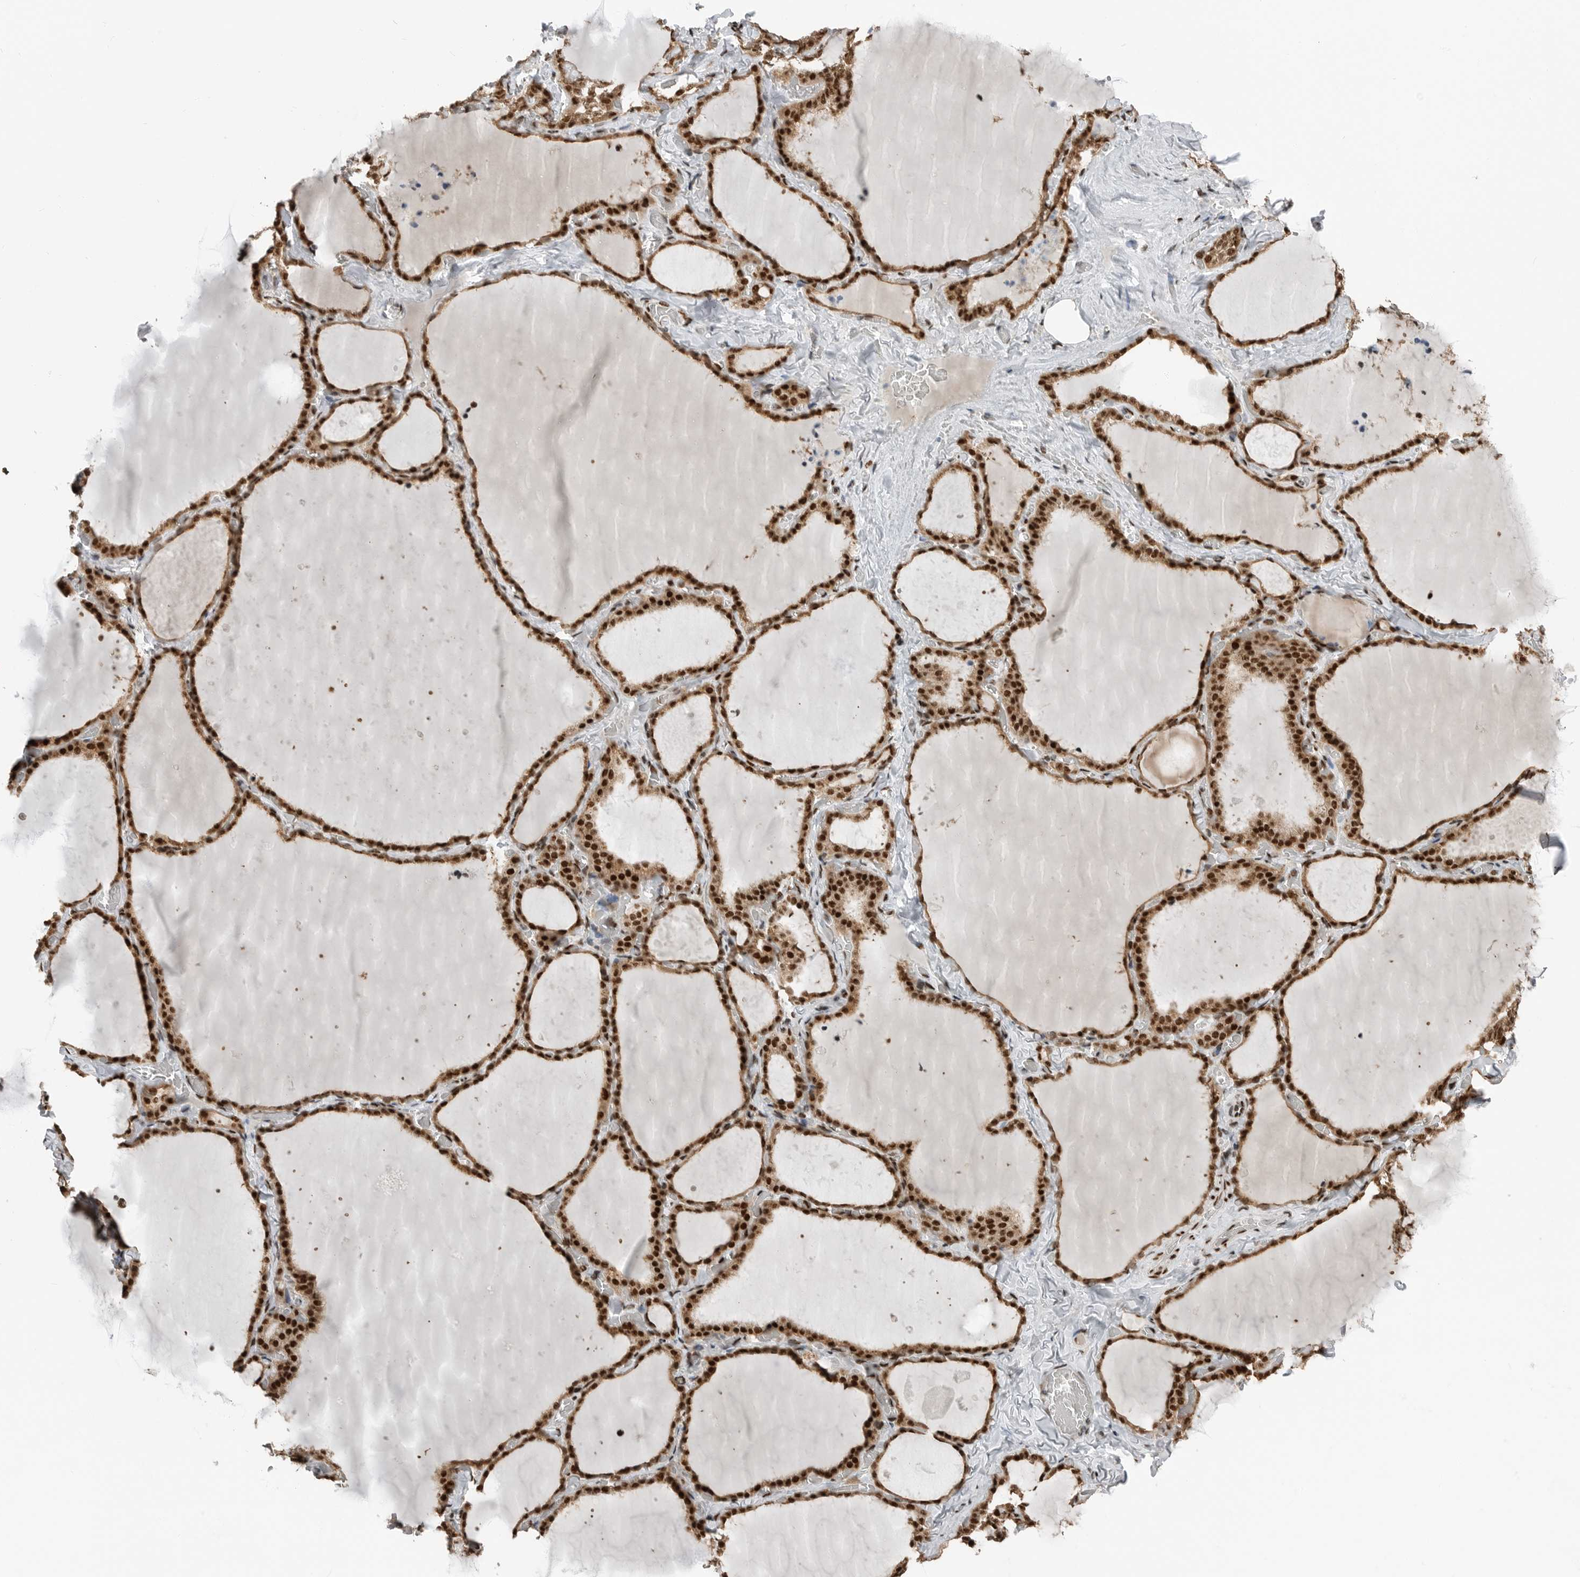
{"staining": {"intensity": "strong", "quantity": ">75%", "location": "cytoplasmic/membranous,nuclear"}, "tissue": "thyroid gland", "cell_type": "Glandular cells", "image_type": "normal", "snomed": [{"axis": "morphology", "description": "Normal tissue, NOS"}, {"axis": "topography", "description": "Thyroid gland"}], "caption": "Normal thyroid gland was stained to show a protein in brown. There is high levels of strong cytoplasmic/membranous,nuclear staining in about >75% of glandular cells.", "gene": "BLZF1", "patient": {"sex": "female", "age": 22}}